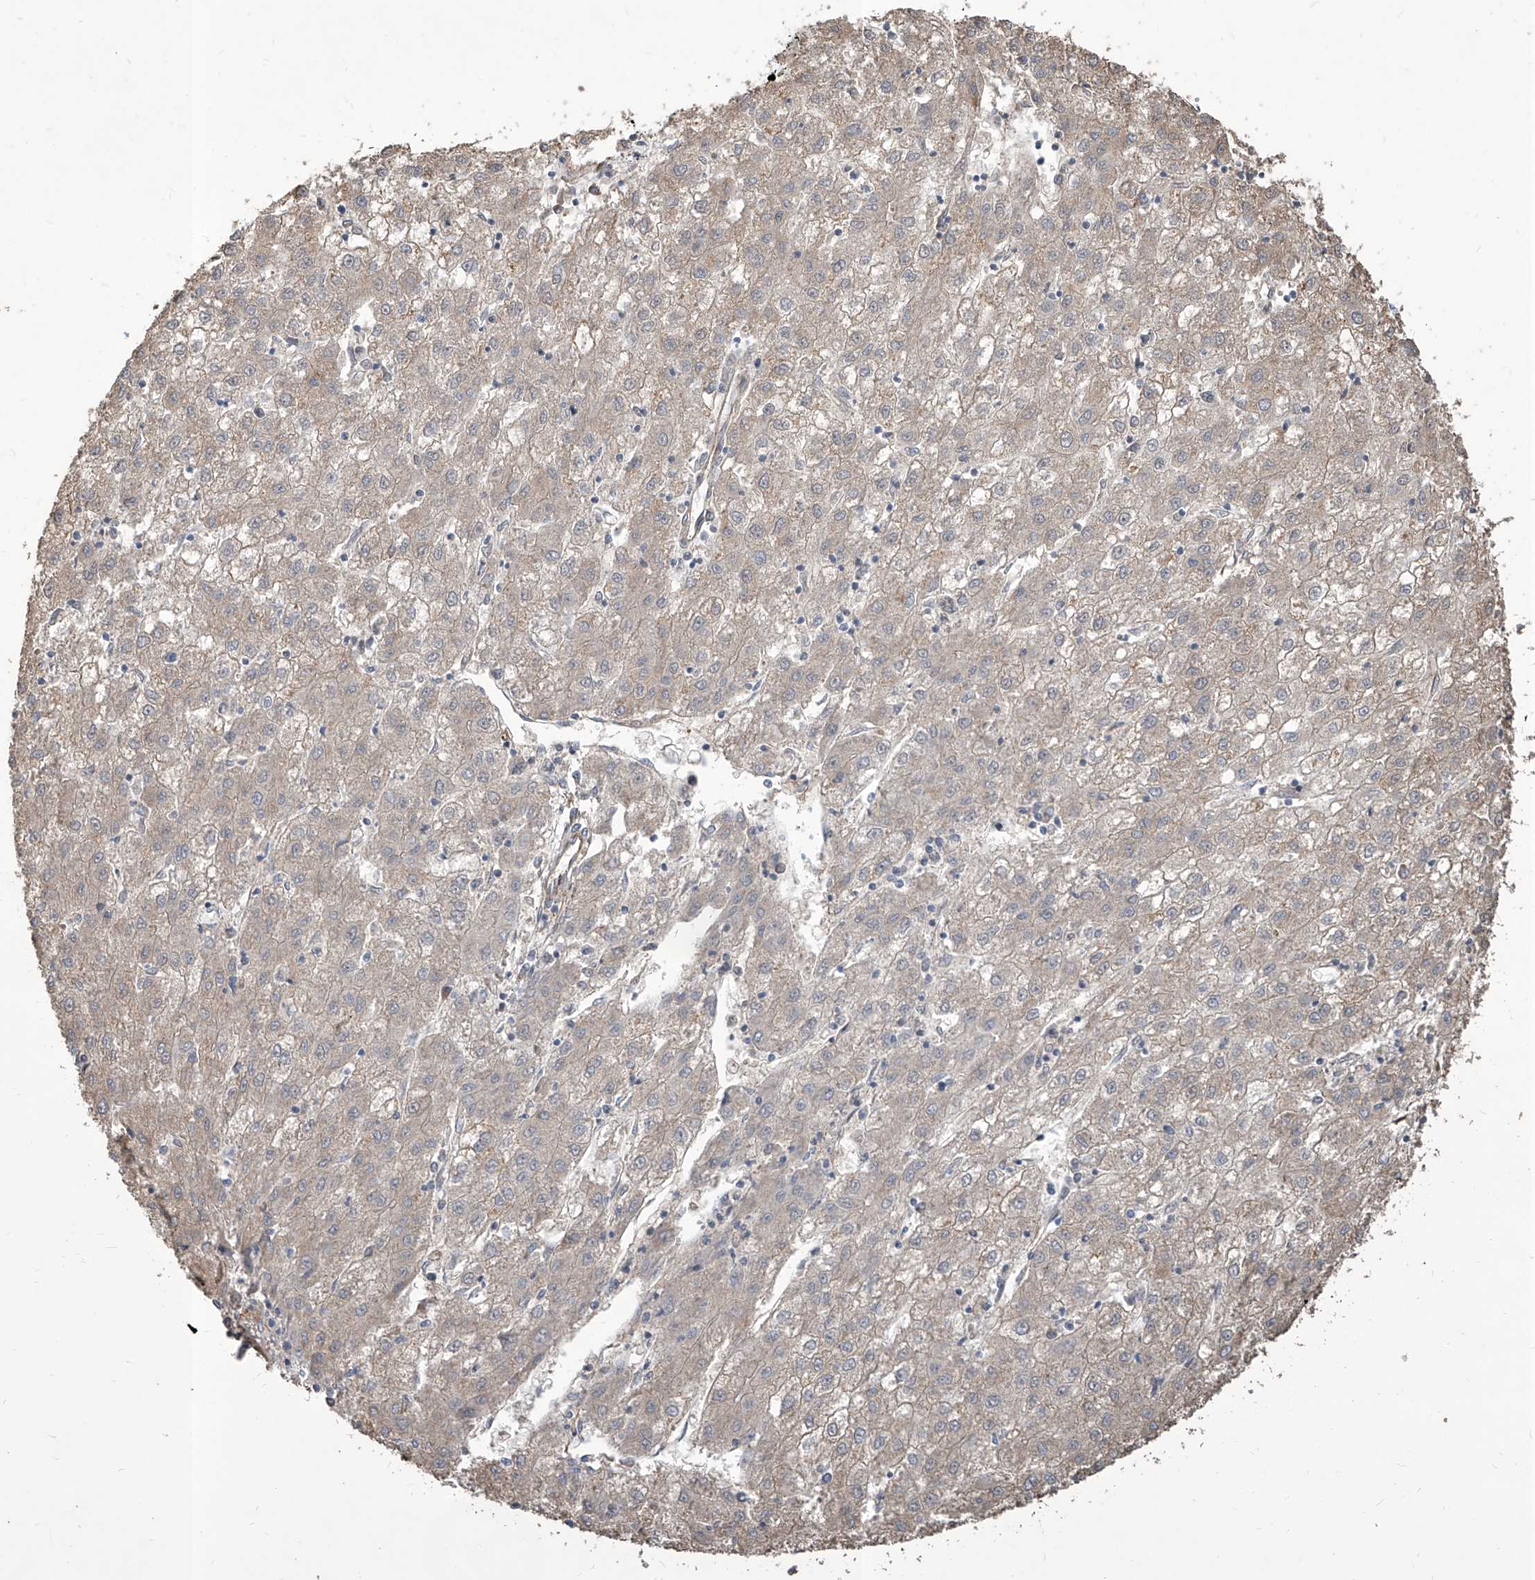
{"staining": {"intensity": "negative", "quantity": "none", "location": "none"}, "tissue": "liver cancer", "cell_type": "Tumor cells", "image_type": "cancer", "snomed": [{"axis": "morphology", "description": "Carcinoma, Hepatocellular, NOS"}, {"axis": "topography", "description": "Liver"}], "caption": "There is no significant staining in tumor cells of hepatocellular carcinoma (liver).", "gene": "FAM83B", "patient": {"sex": "male", "age": 72}}